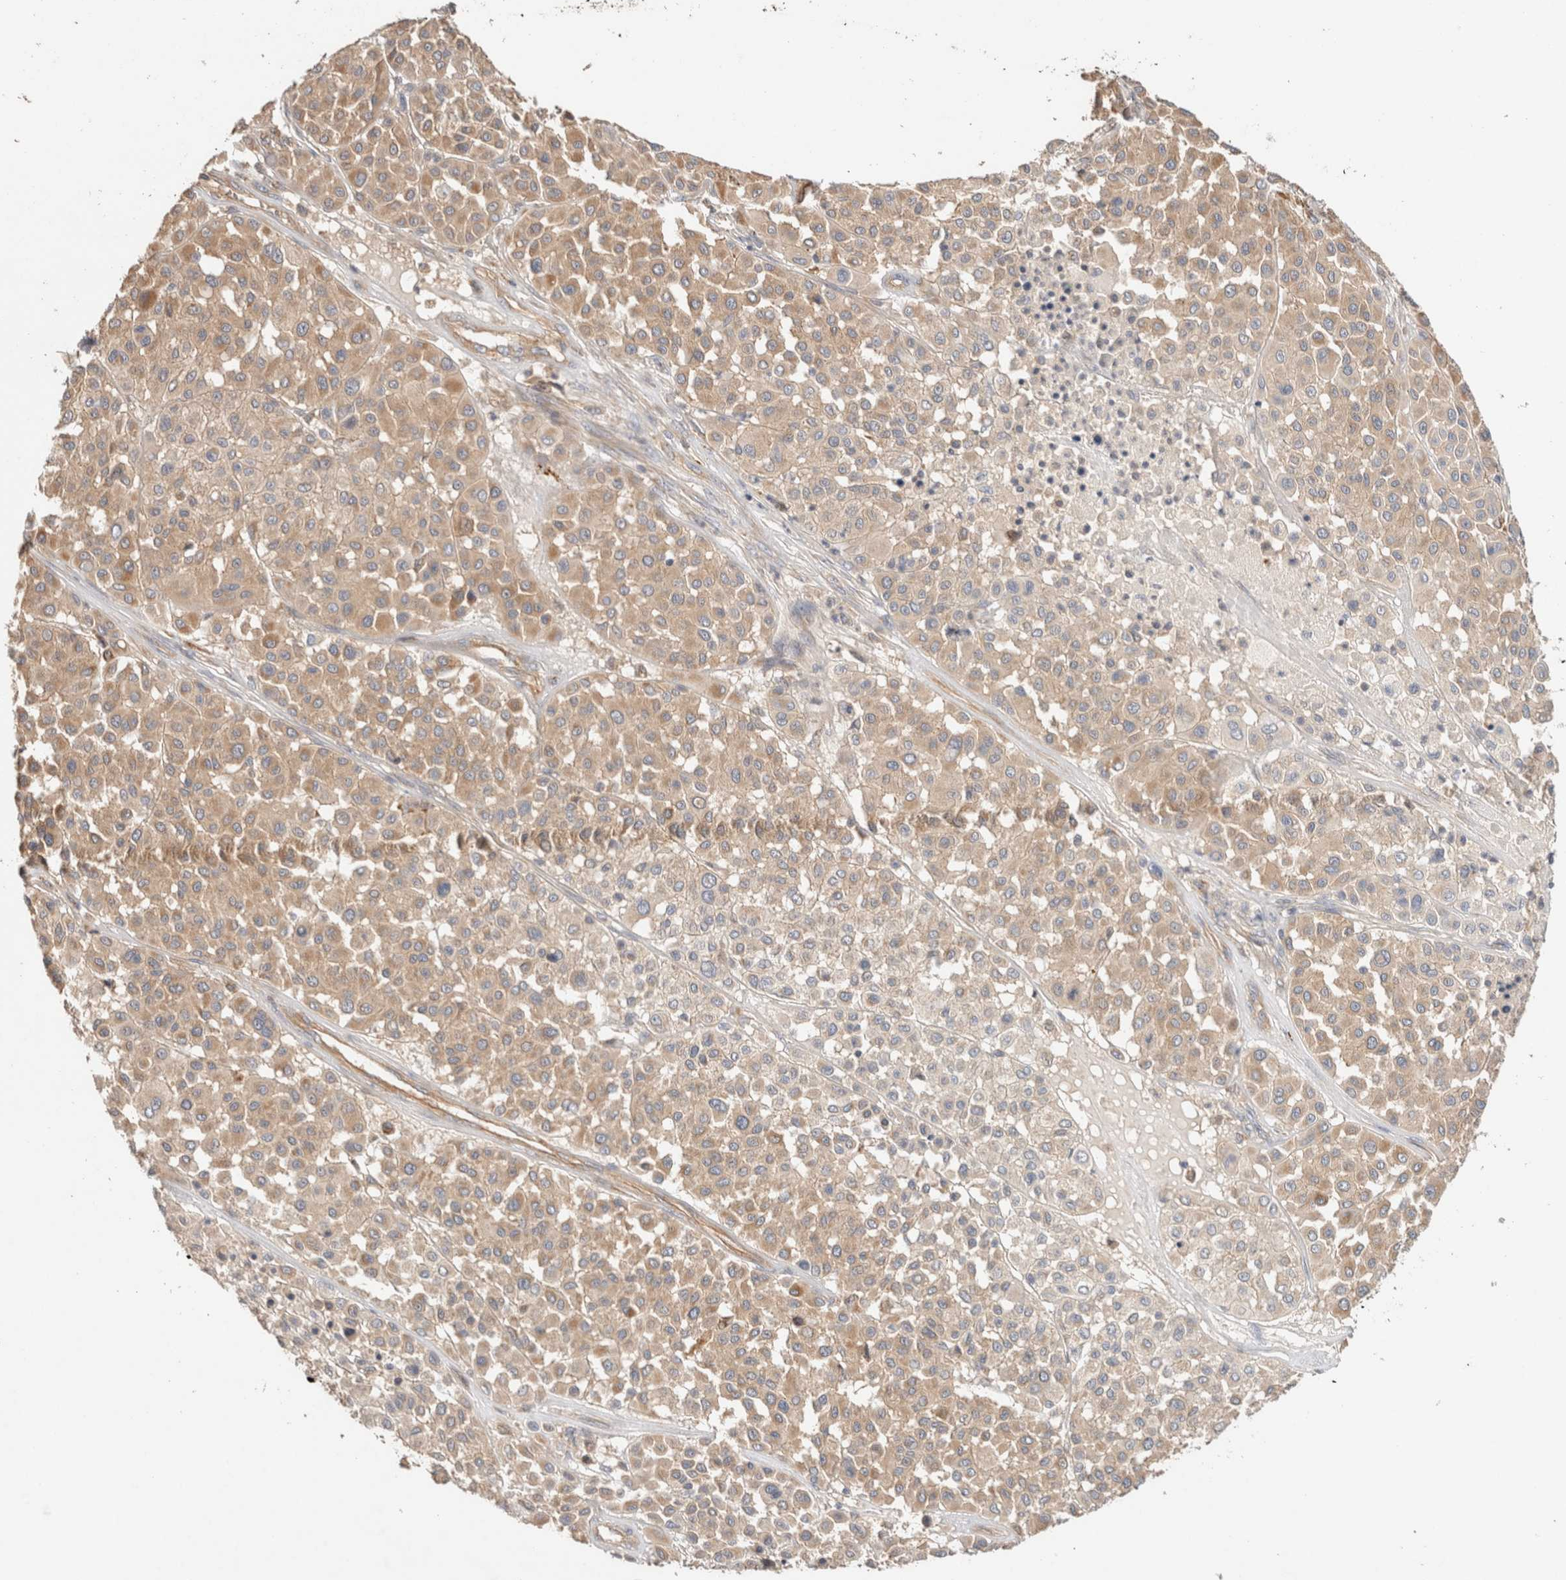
{"staining": {"intensity": "weak", "quantity": ">75%", "location": "cytoplasmic/membranous"}, "tissue": "melanoma", "cell_type": "Tumor cells", "image_type": "cancer", "snomed": [{"axis": "morphology", "description": "Malignant melanoma, Metastatic site"}, {"axis": "topography", "description": "Soft tissue"}], "caption": "This image exhibits melanoma stained with immunohistochemistry to label a protein in brown. The cytoplasmic/membranous of tumor cells show weak positivity for the protein. Nuclei are counter-stained blue.", "gene": "B3GNTL1", "patient": {"sex": "male", "age": 41}}